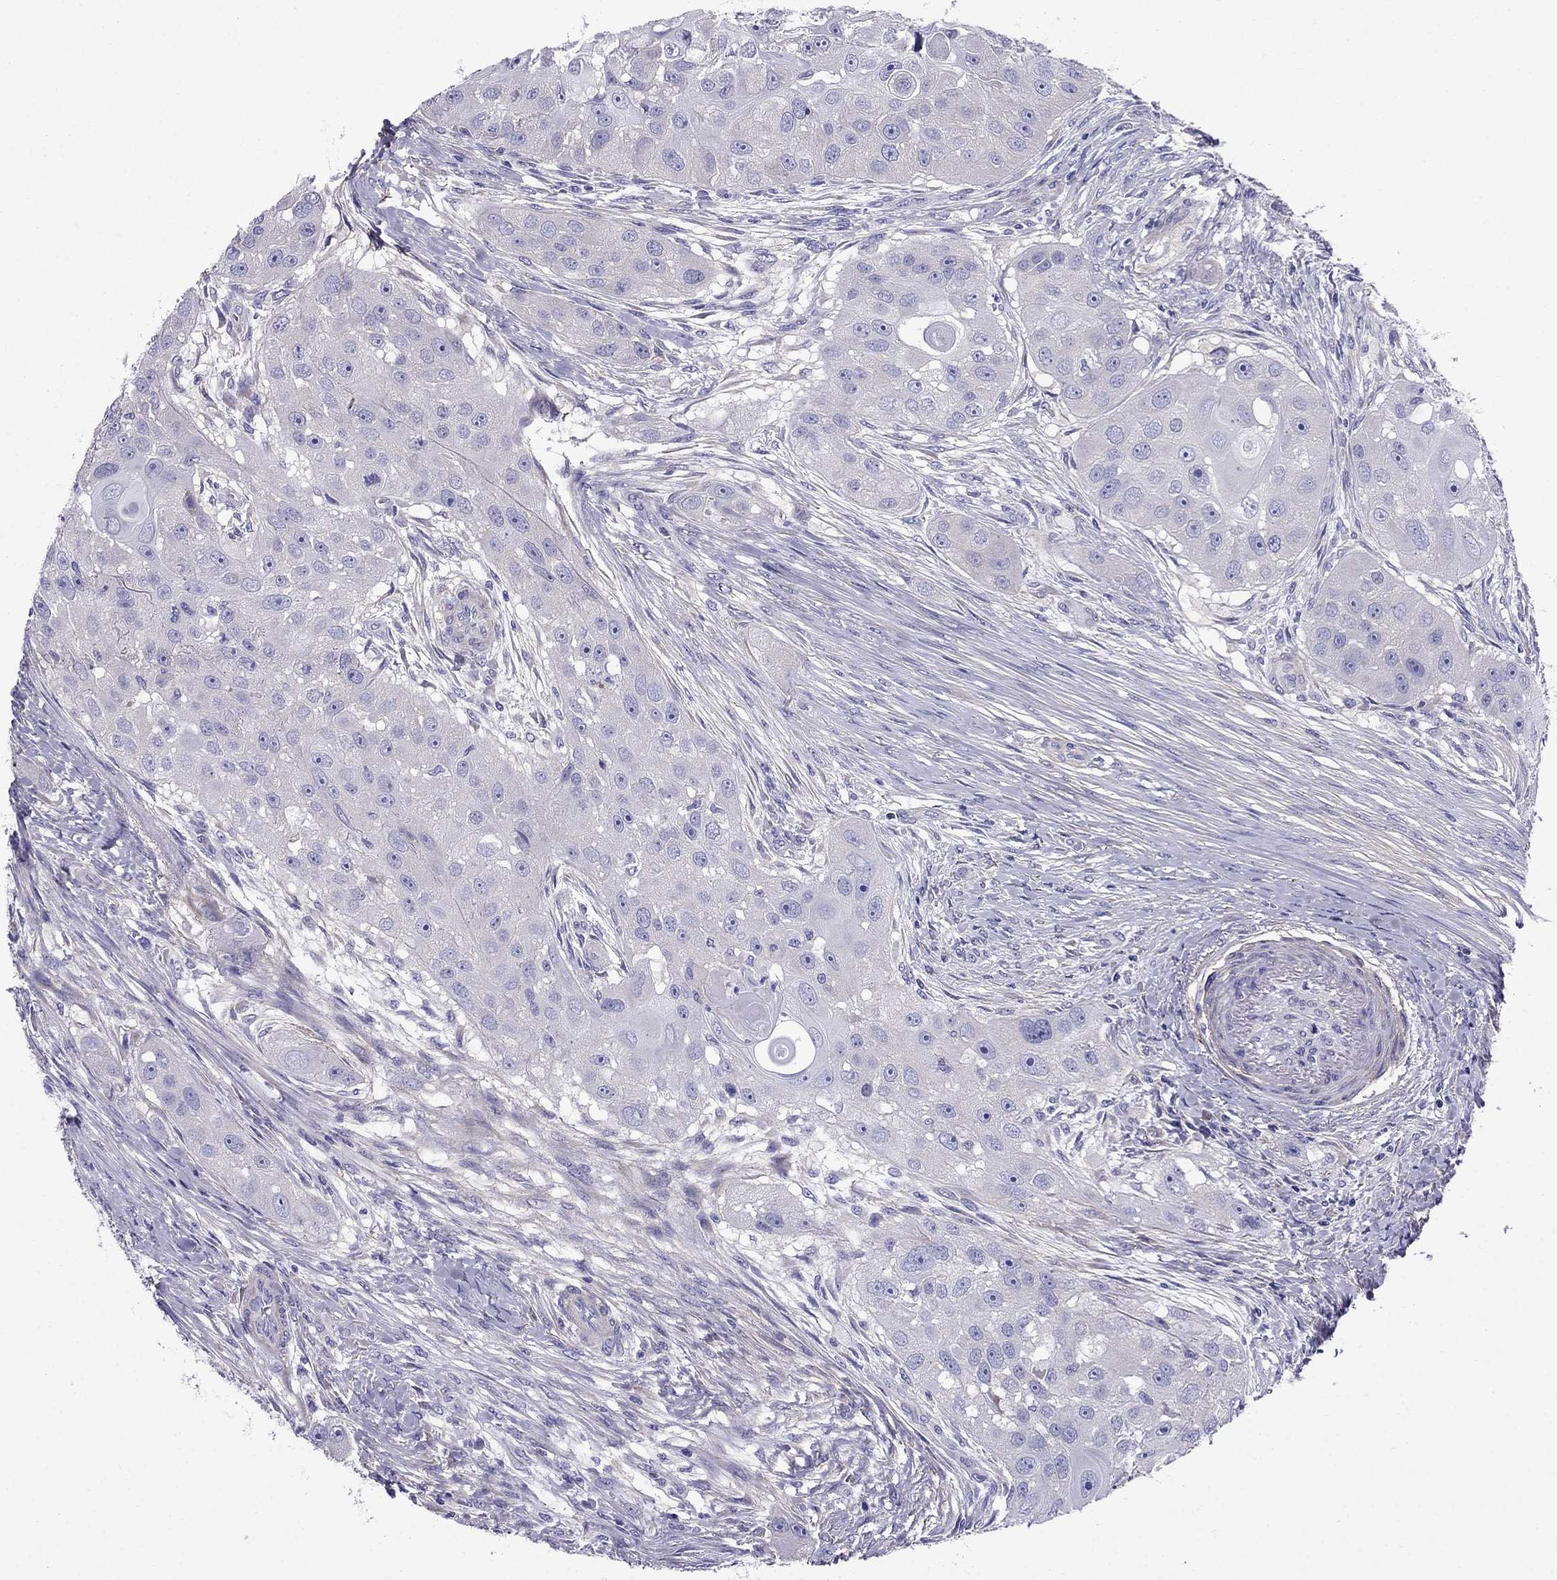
{"staining": {"intensity": "negative", "quantity": "none", "location": "none"}, "tissue": "head and neck cancer", "cell_type": "Tumor cells", "image_type": "cancer", "snomed": [{"axis": "morphology", "description": "Normal tissue, NOS"}, {"axis": "morphology", "description": "Squamous cell carcinoma, NOS"}, {"axis": "topography", "description": "Skeletal muscle"}, {"axis": "topography", "description": "Head-Neck"}], "caption": "DAB (3,3'-diaminobenzidine) immunohistochemical staining of head and neck squamous cell carcinoma reveals no significant staining in tumor cells.", "gene": "GPR50", "patient": {"sex": "male", "age": 51}}